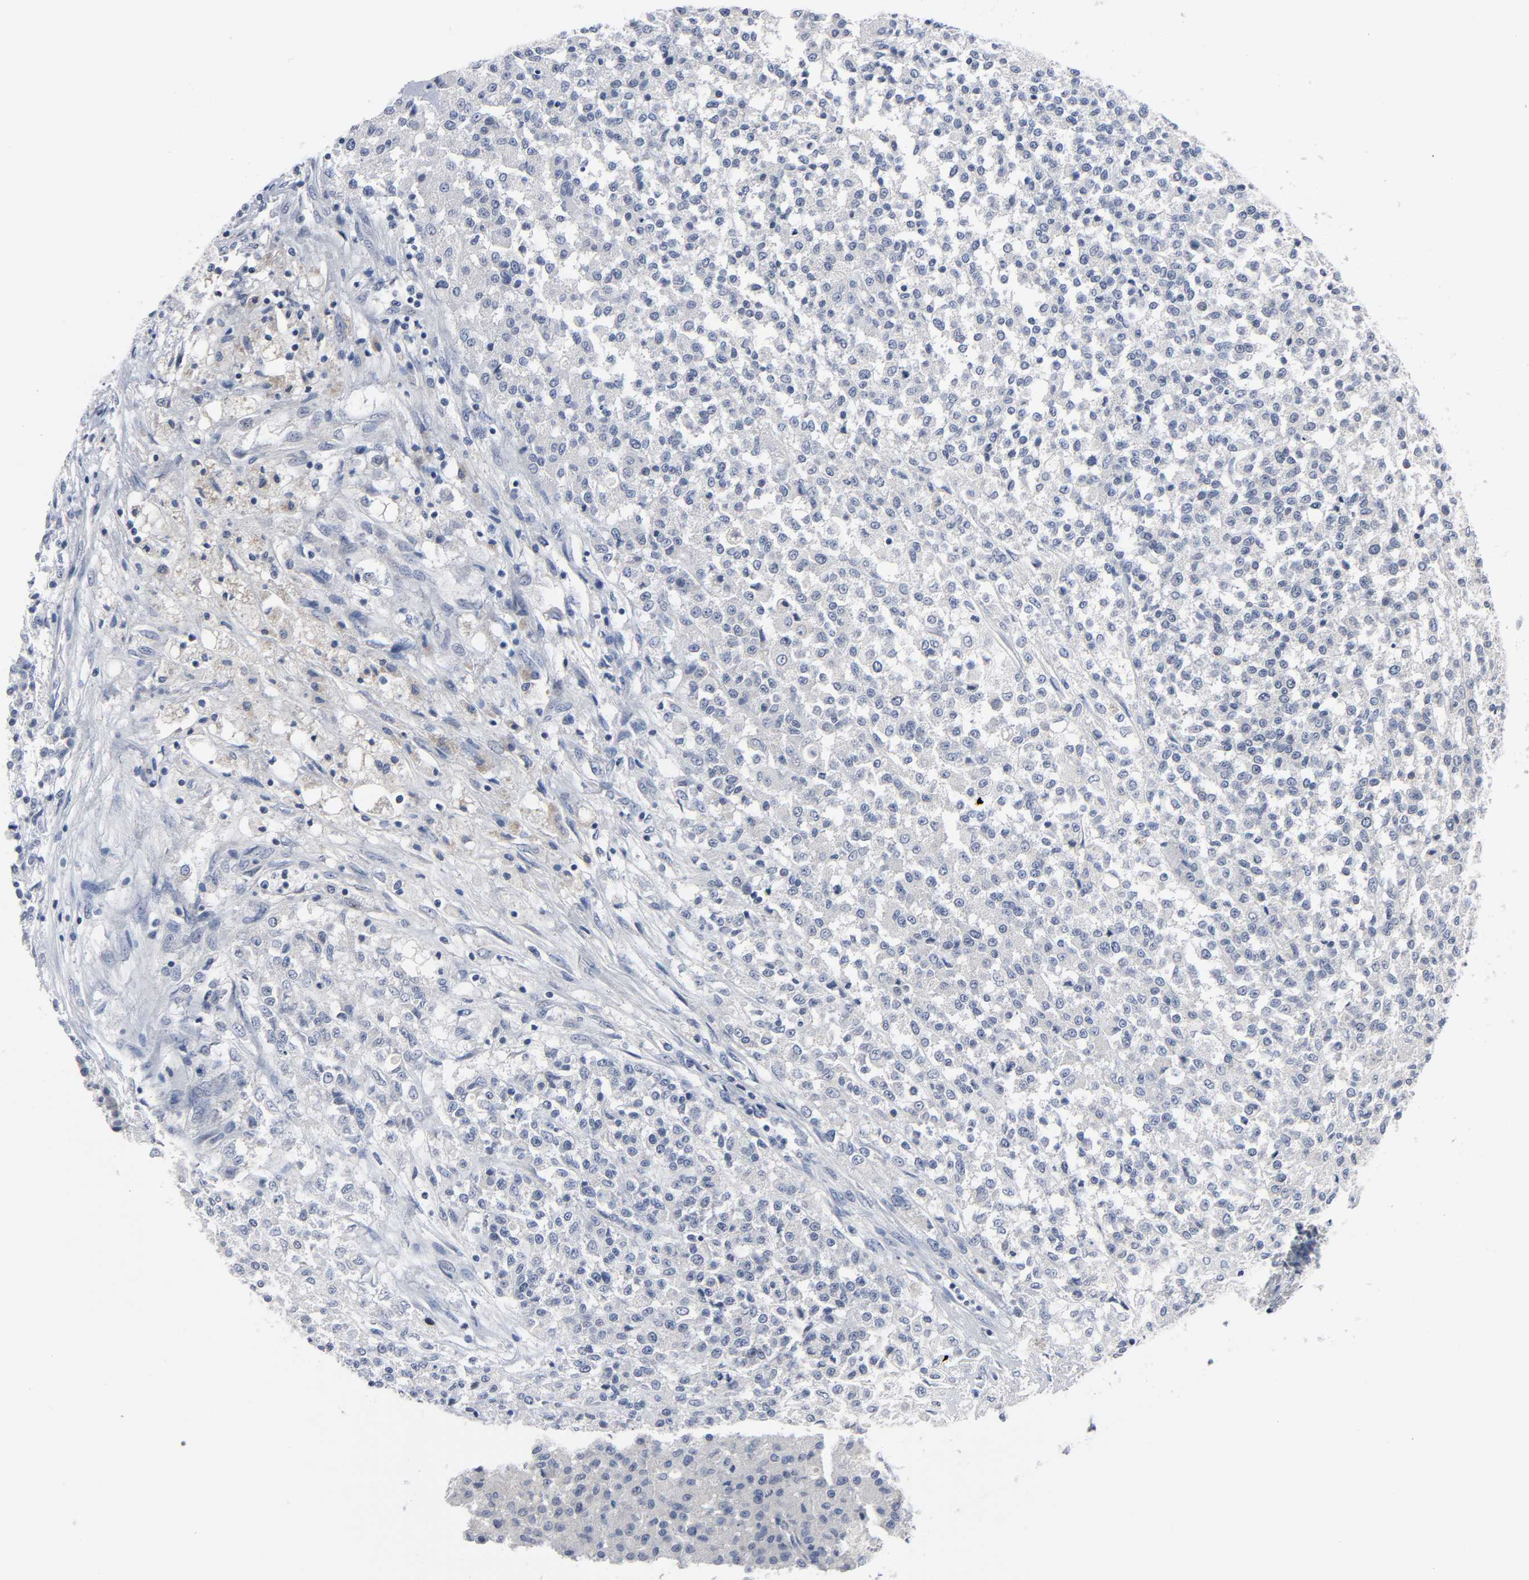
{"staining": {"intensity": "negative", "quantity": "none", "location": "none"}, "tissue": "testis cancer", "cell_type": "Tumor cells", "image_type": "cancer", "snomed": [{"axis": "morphology", "description": "Seminoma, NOS"}, {"axis": "topography", "description": "Testis"}], "caption": "Immunohistochemistry of human testis cancer displays no positivity in tumor cells. (Stains: DAB immunohistochemistry with hematoxylin counter stain, Microscopy: brightfield microscopy at high magnification).", "gene": "WEE1", "patient": {"sex": "male", "age": 59}}